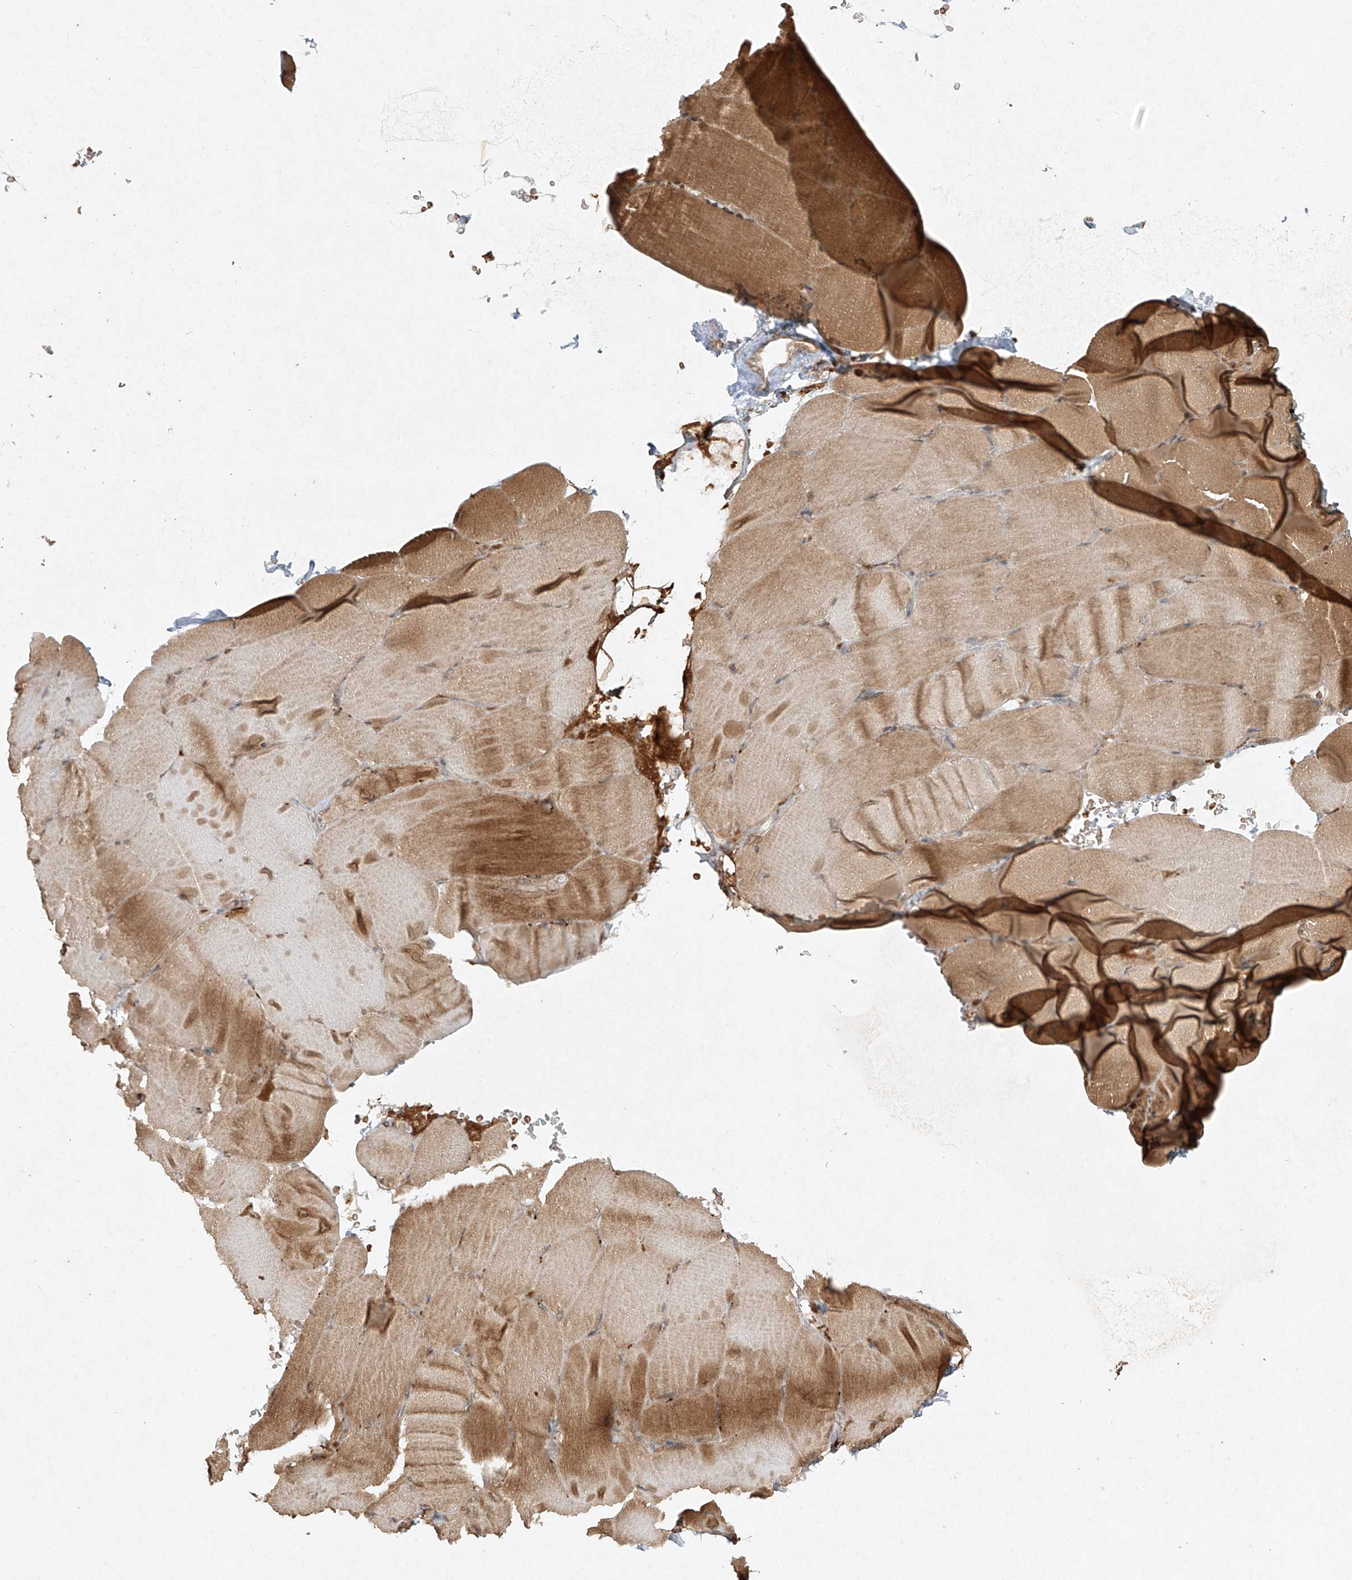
{"staining": {"intensity": "moderate", "quantity": ">75%", "location": "cytoplasmic/membranous"}, "tissue": "skeletal muscle", "cell_type": "Myocytes", "image_type": "normal", "snomed": [{"axis": "morphology", "description": "Normal tissue, NOS"}, {"axis": "topography", "description": "Skeletal muscle"}, {"axis": "topography", "description": "Parathyroid gland"}], "caption": "A micrograph of human skeletal muscle stained for a protein exhibits moderate cytoplasmic/membranous brown staining in myocytes. The protein of interest is shown in brown color, while the nuclei are stained blue.", "gene": "CYYR1", "patient": {"sex": "female", "age": 37}}